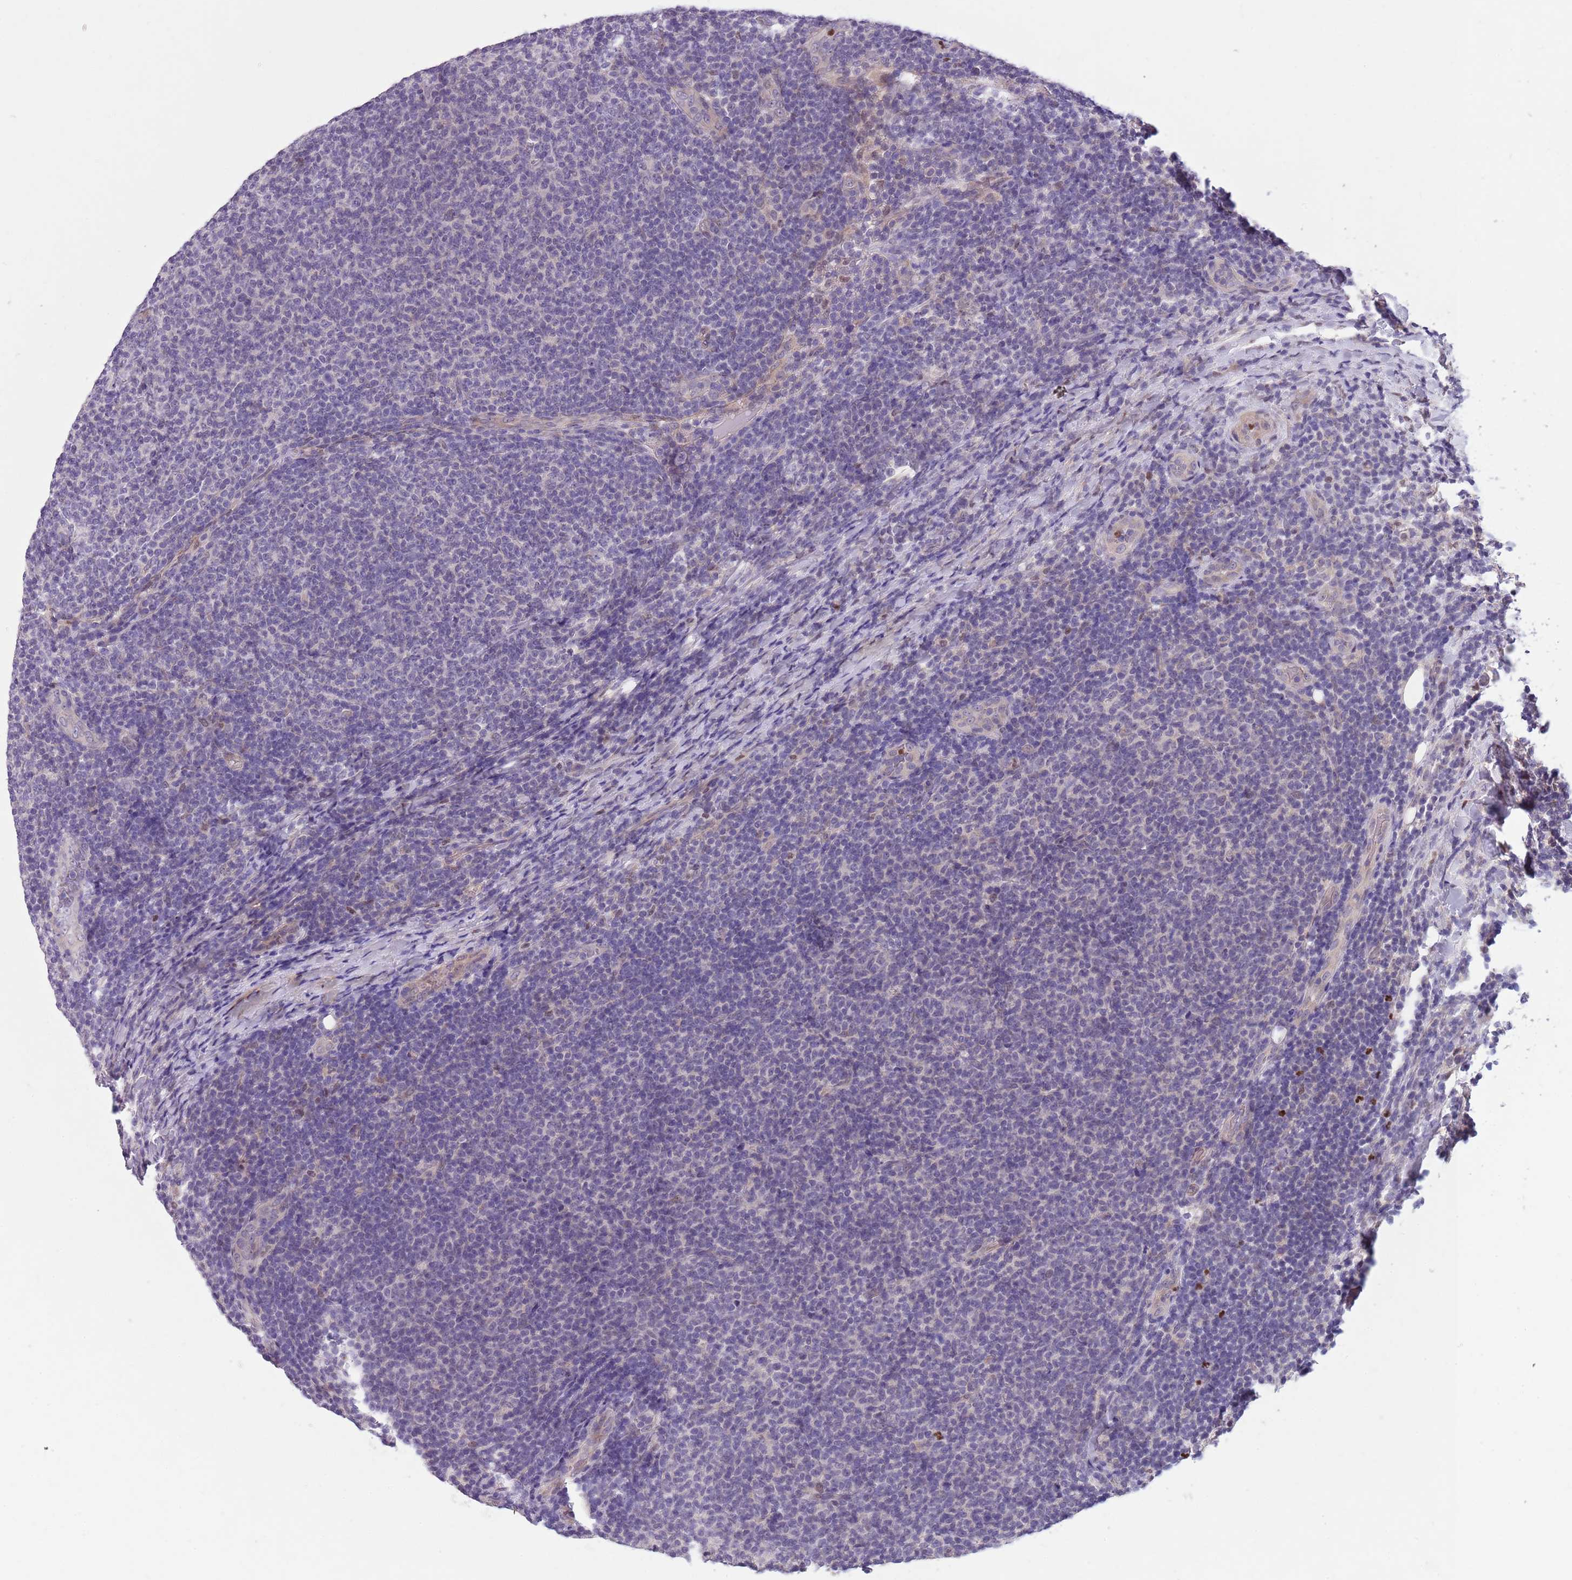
{"staining": {"intensity": "negative", "quantity": "none", "location": "none"}, "tissue": "lymphoma", "cell_type": "Tumor cells", "image_type": "cancer", "snomed": [{"axis": "morphology", "description": "Malignant lymphoma, non-Hodgkin's type, Low grade"}, {"axis": "topography", "description": "Lymph node"}], "caption": "Tumor cells are negative for protein expression in human malignant lymphoma, non-Hodgkin's type (low-grade).", "gene": "ADCY7", "patient": {"sex": "male", "age": 66}}